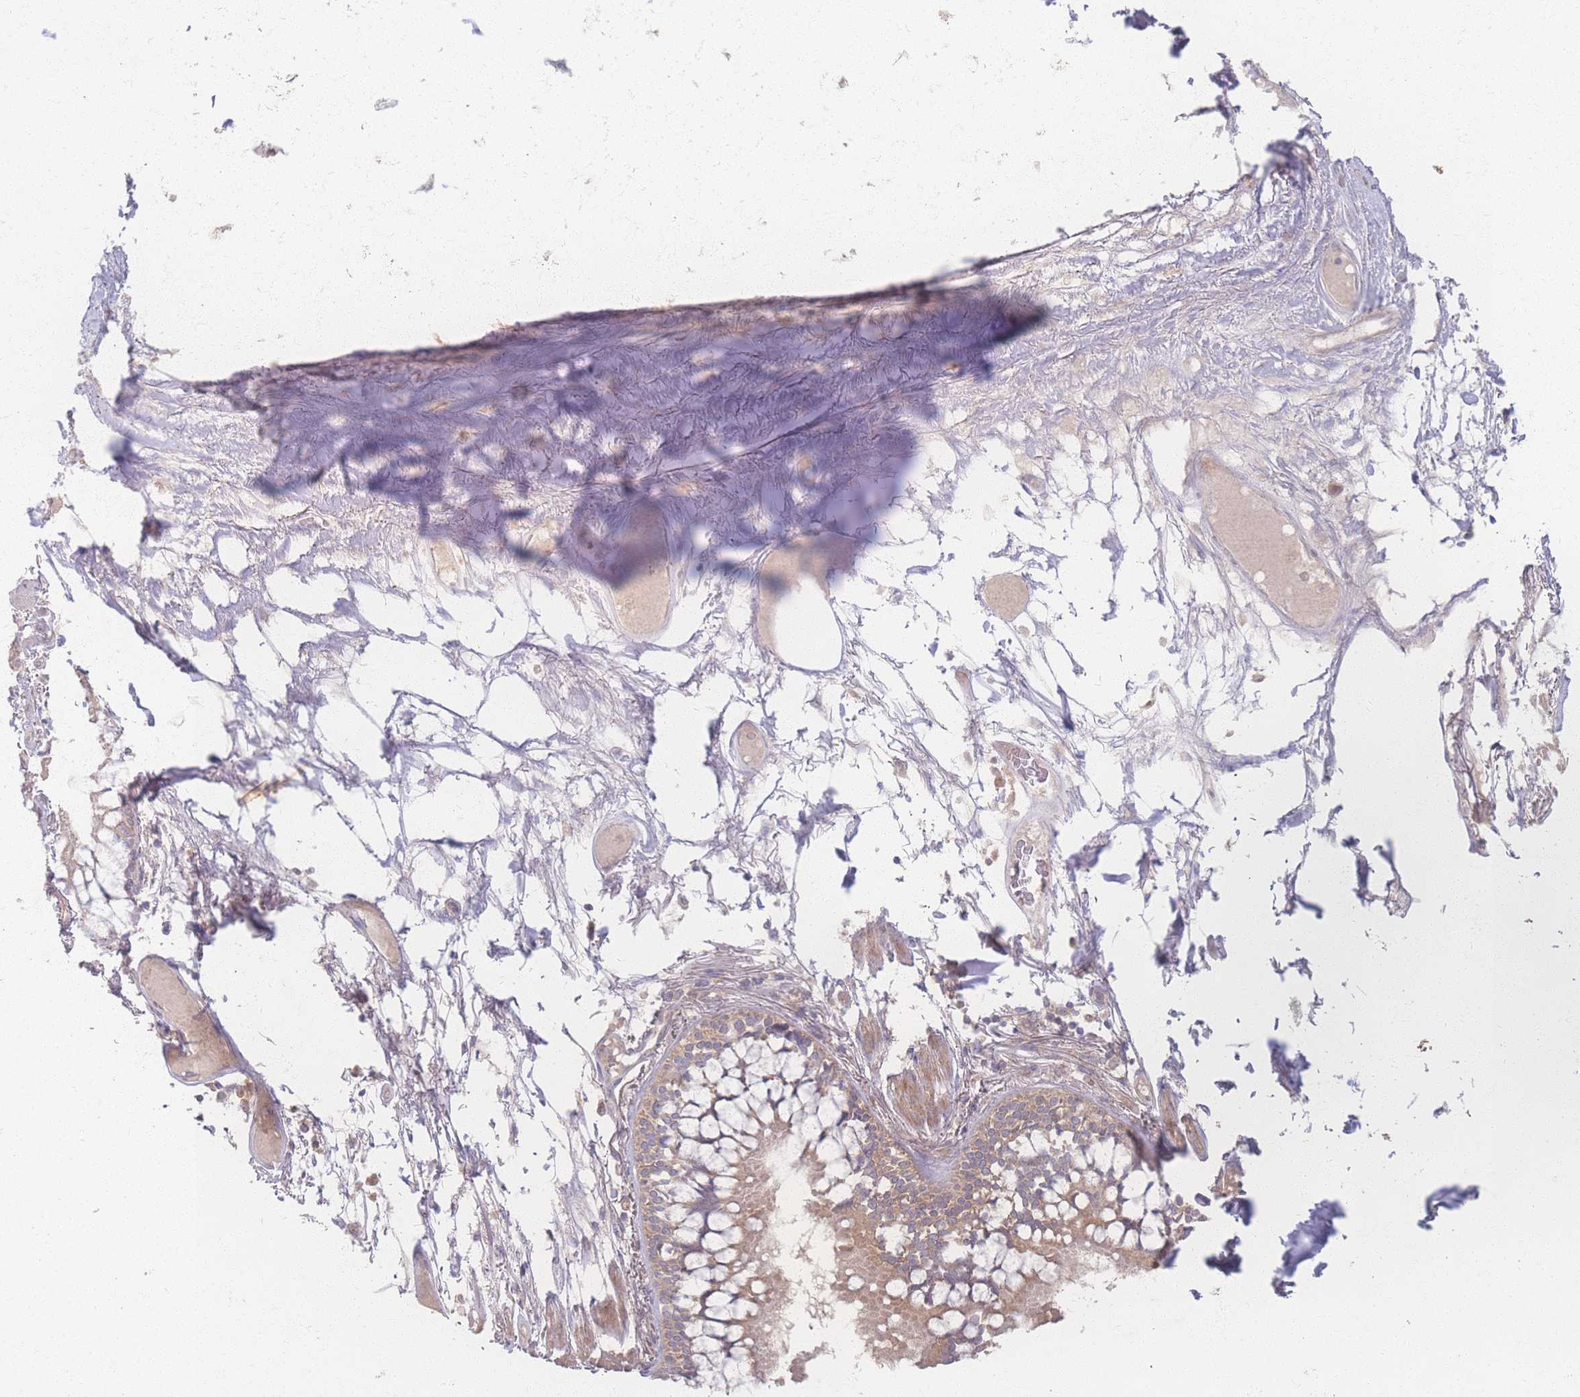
{"staining": {"intensity": "moderate", "quantity": ">75%", "location": "cytoplasmic/membranous"}, "tissue": "bronchus", "cell_type": "Respiratory epithelial cells", "image_type": "normal", "snomed": [{"axis": "morphology", "description": "Normal tissue, NOS"}, {"axis": "topography", "description": "Bronchus"}], "caption": "Protein staining shows moderate cytoplasmic/membranous expression in approximately >75% of respiratory epithelial cells in benign bronchus. (DAB = brown stain, brightfield microscopy at high magnification).", "gene": "INSR", "patient": {"sex": "male", "age": 70}}